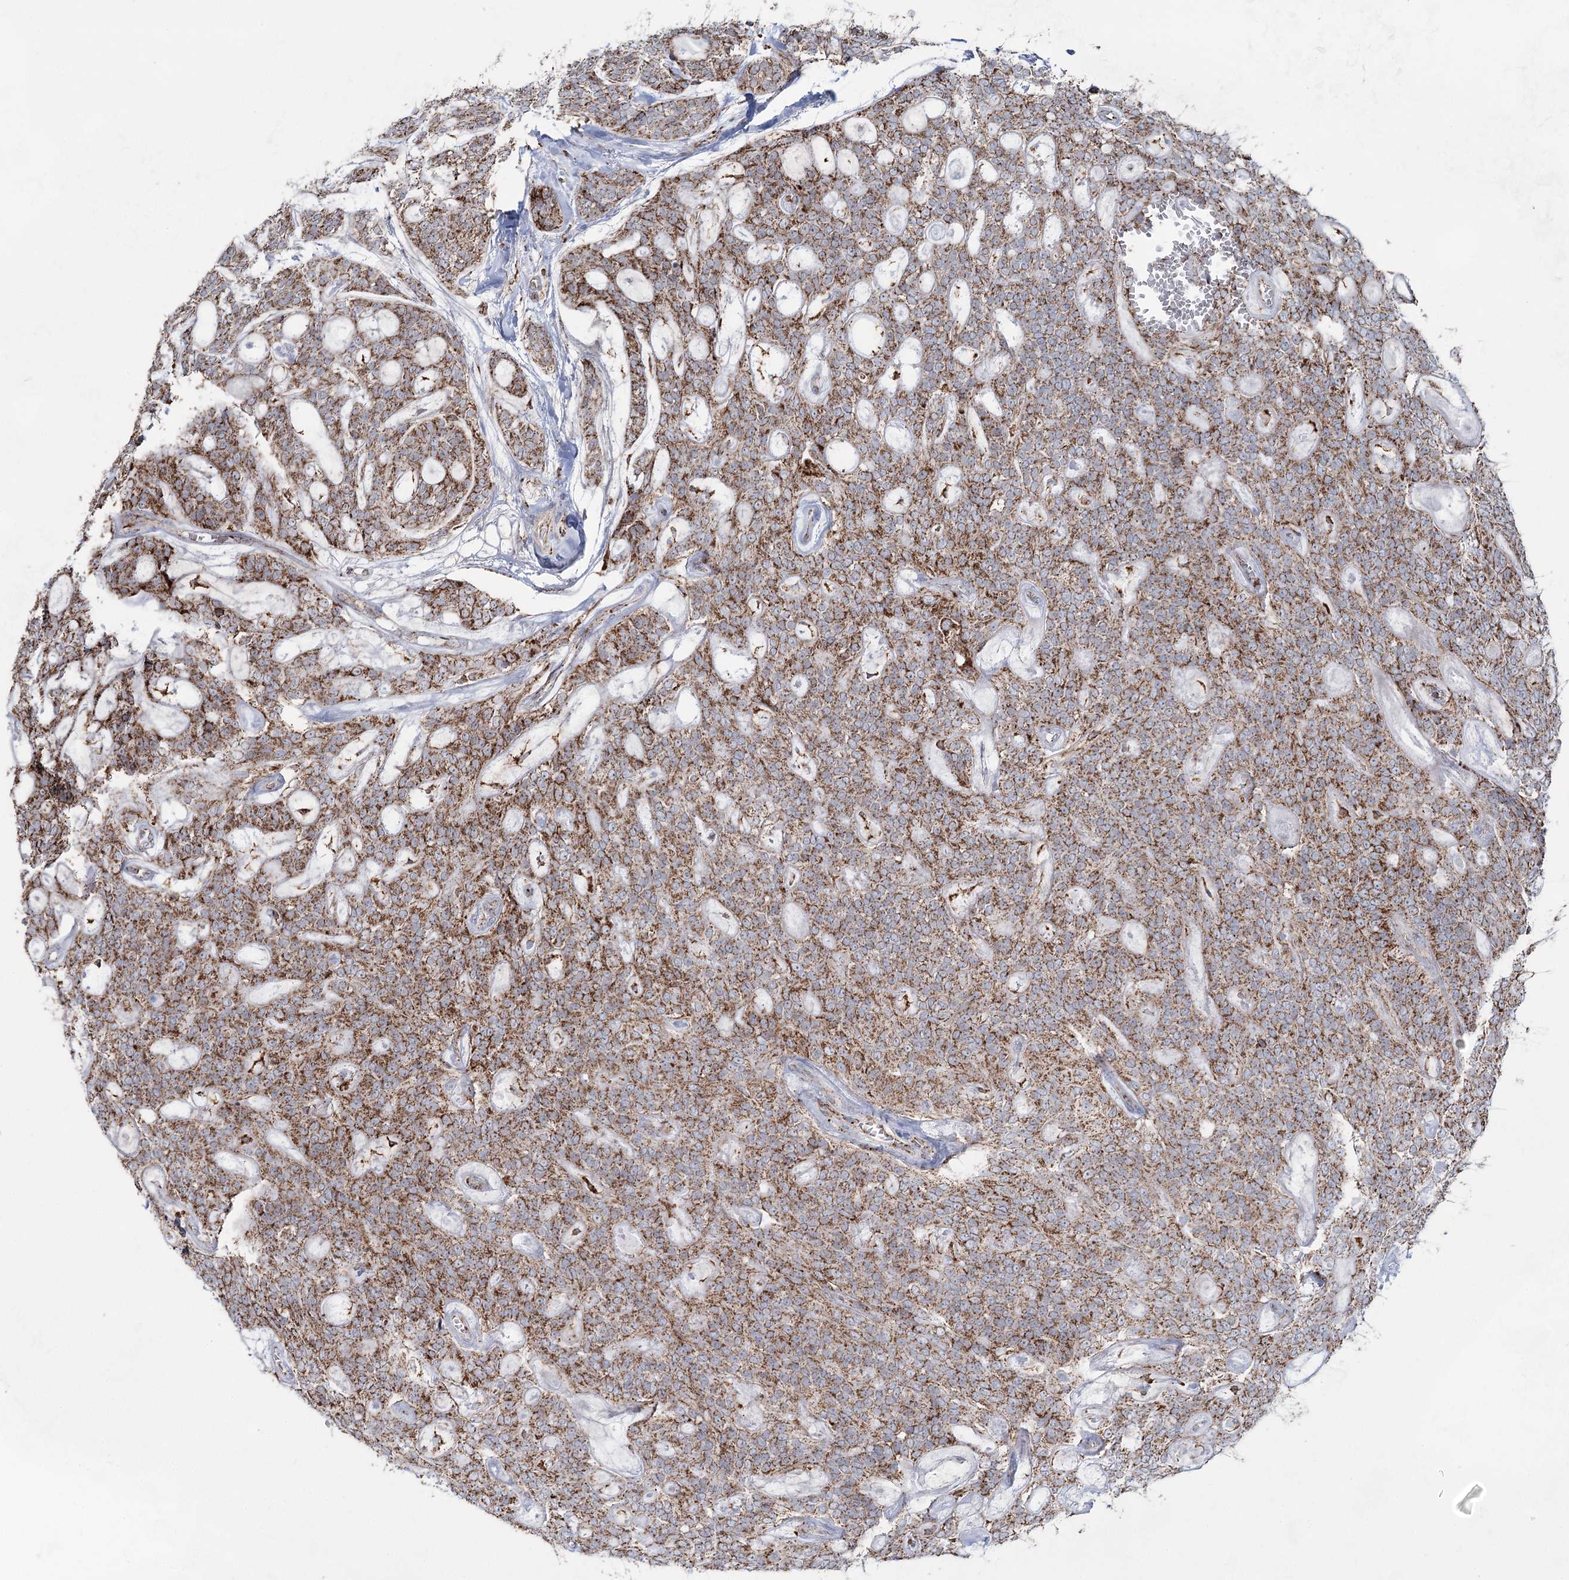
{"staining": {"intensity": "moderate", "quantity": ">75%", "location": "cytoplasmic/membranous"}, "tissue": "head and neck cancer", "cell_type": "Tumor cells", "image_type": "cancer", "snomed": [{"axis": "morphology", "description": "Adenocarcinoma, NOS"}, {"axis": "topography", "description": "Head-Neck"}], "caption": "Immunohistochemical staining of head and neck cancer (adenocarcinoma) displays medium levels of moderate cytoplasmic/membranous protein staining in about >75% of tumor cells. (DAB IHC, brown staining for protein, blue staining for nuclei).", "gene": "CWF19L1", "patient": {"sex": "male", "age": 66}}